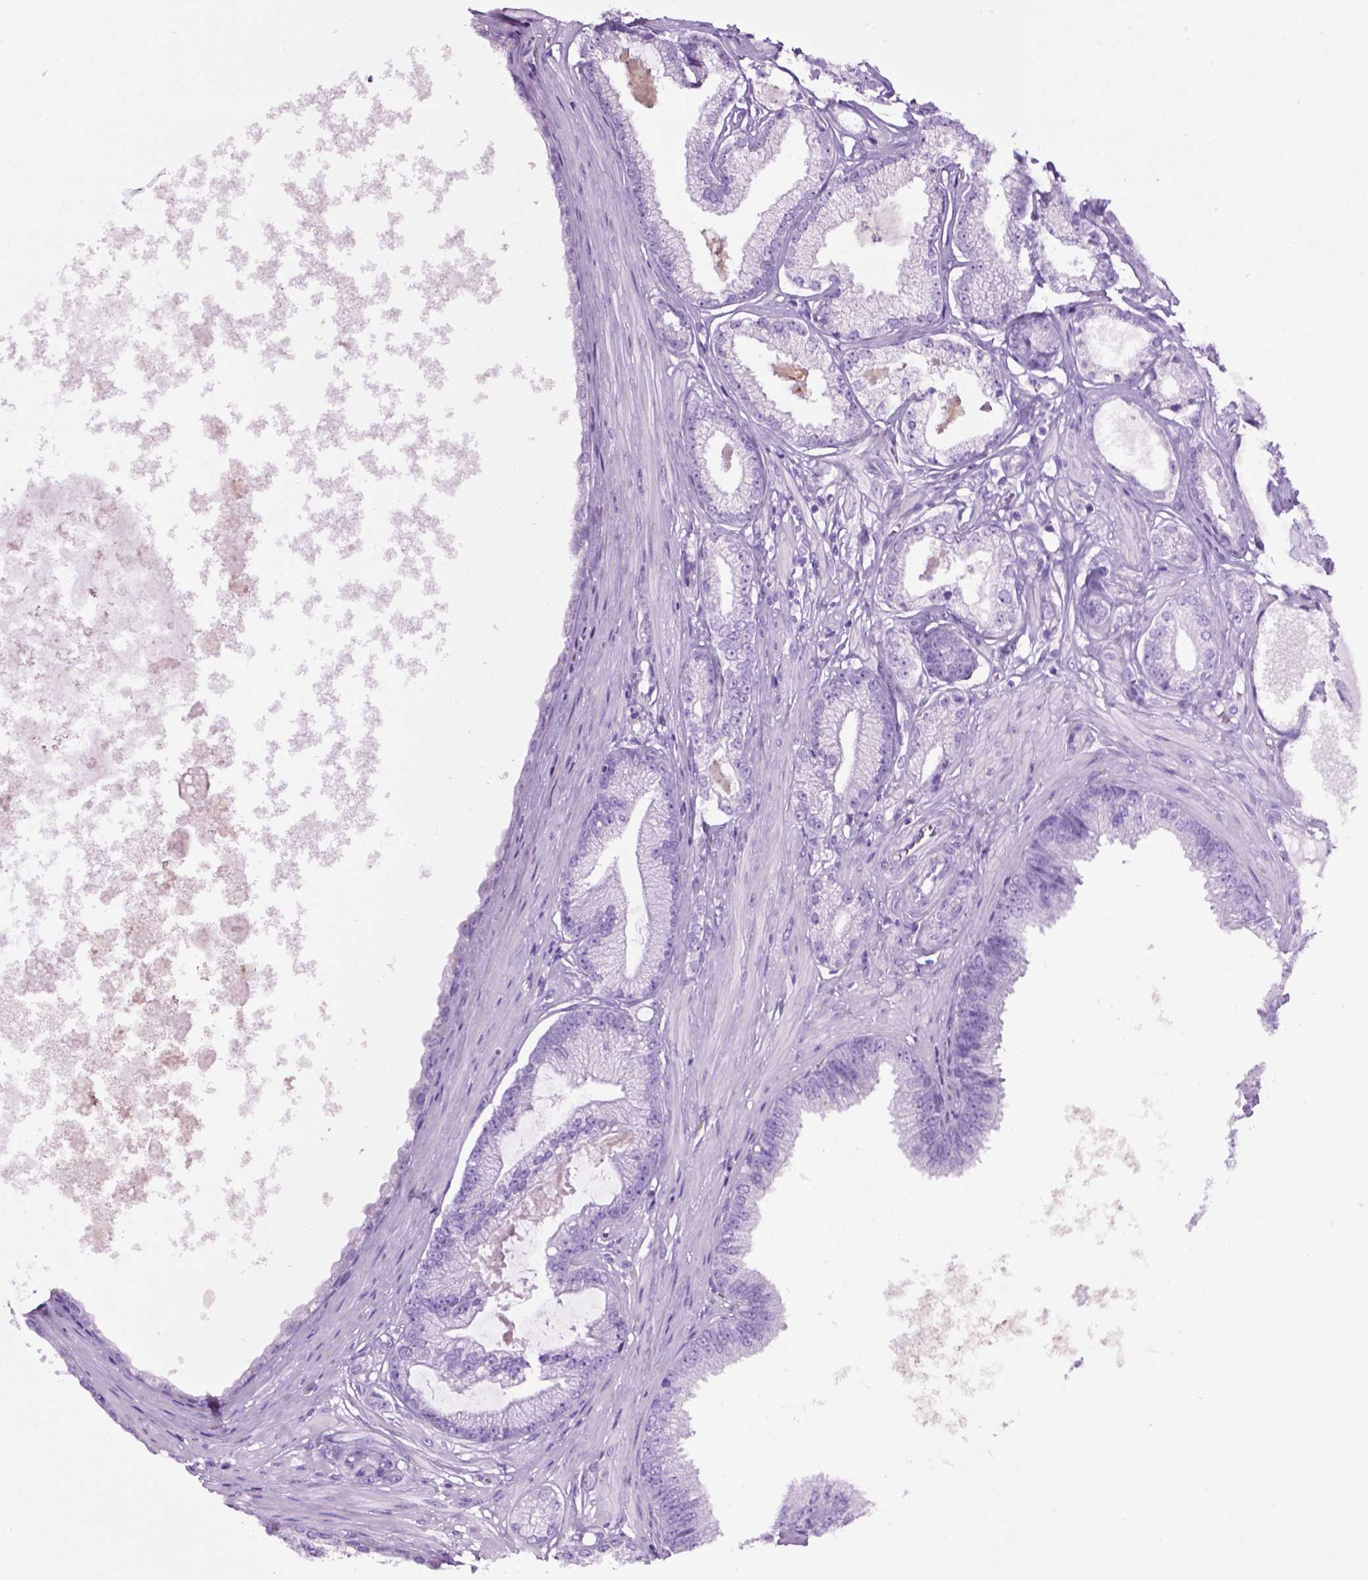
{"staining": {"intensity": "negative", "quantity": "none", "location": "none"}, "tissue": "prostate cancer", "cell_type": "Tumor cells", "image_type": "cancer", "snomed": [{"axis": "morphology", "description": "Adenocarcinoma, Low grade"}, {"axis": "topography", "description": "Prostate"}], "caption": "This is a photomicrograph of immunohistochemistry staining of low-grade adenocarcinoma (prostate), which shows no positivity in tumor cells.", "gene": "LELP1", "patient": {"sex": "male", "age": 64}}